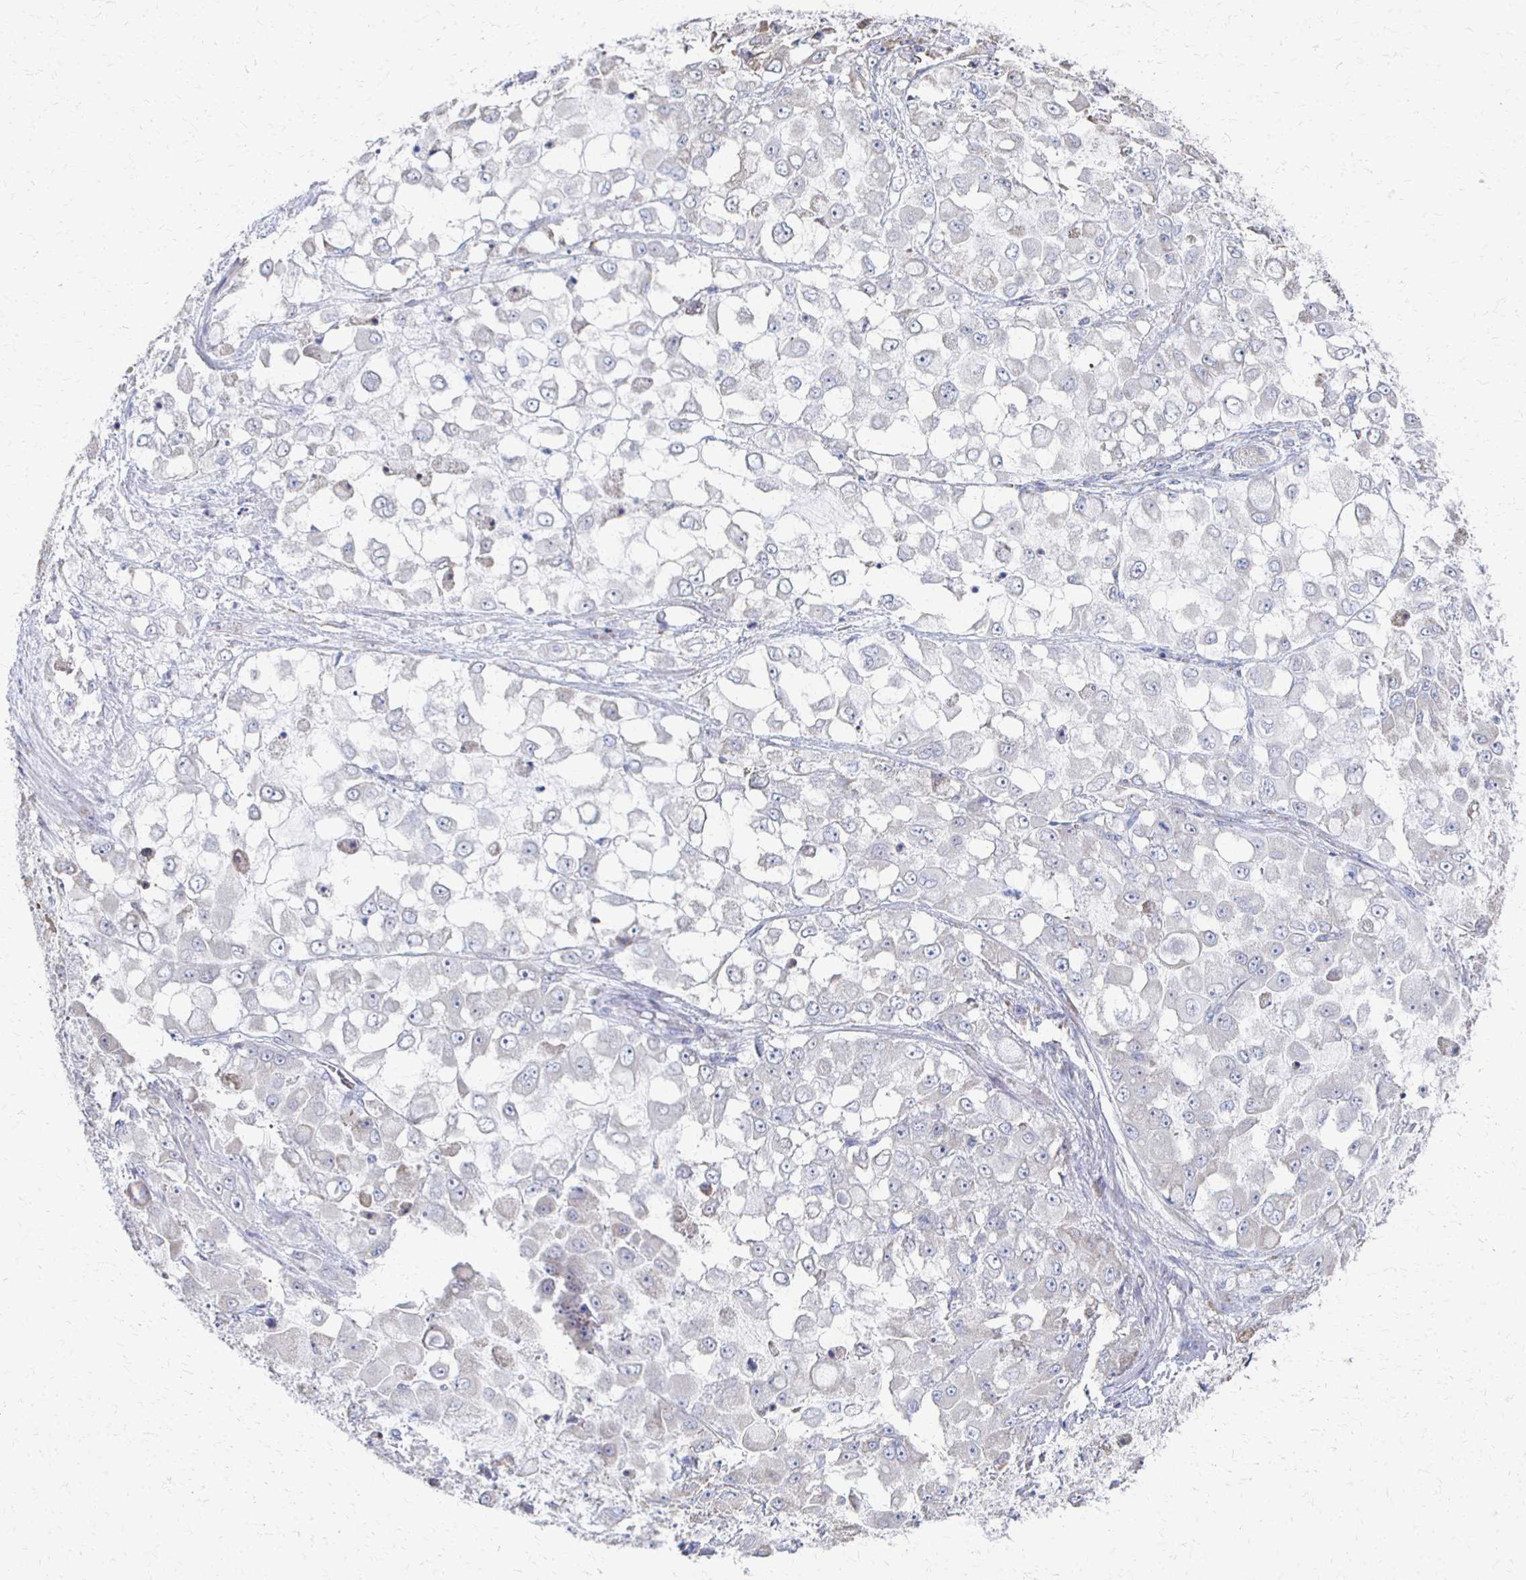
{"staining": {"intensity": "negative", "quantity": "none", "location": "none"}, "tissue": "stomach cancer", "cell_type": "Tumor cells", "image_type": "cancer", "snomed": [{"axis": "morphology", "description": "Adenocarcinoma, NOS"}, {"axis": "topography", "description": "Stomach"}], "caption": "Immunohistochemical staining of human stomach cancer (adenocarcinoma) reveals no significant staining in tumor cells. (Stains: DAB IHC with hematoxylin counter stain, Microscopy: brightfield microscopy at high magnification).", "gene": "ATP1A3", "patient": {"sex": "female", "age": 76}}